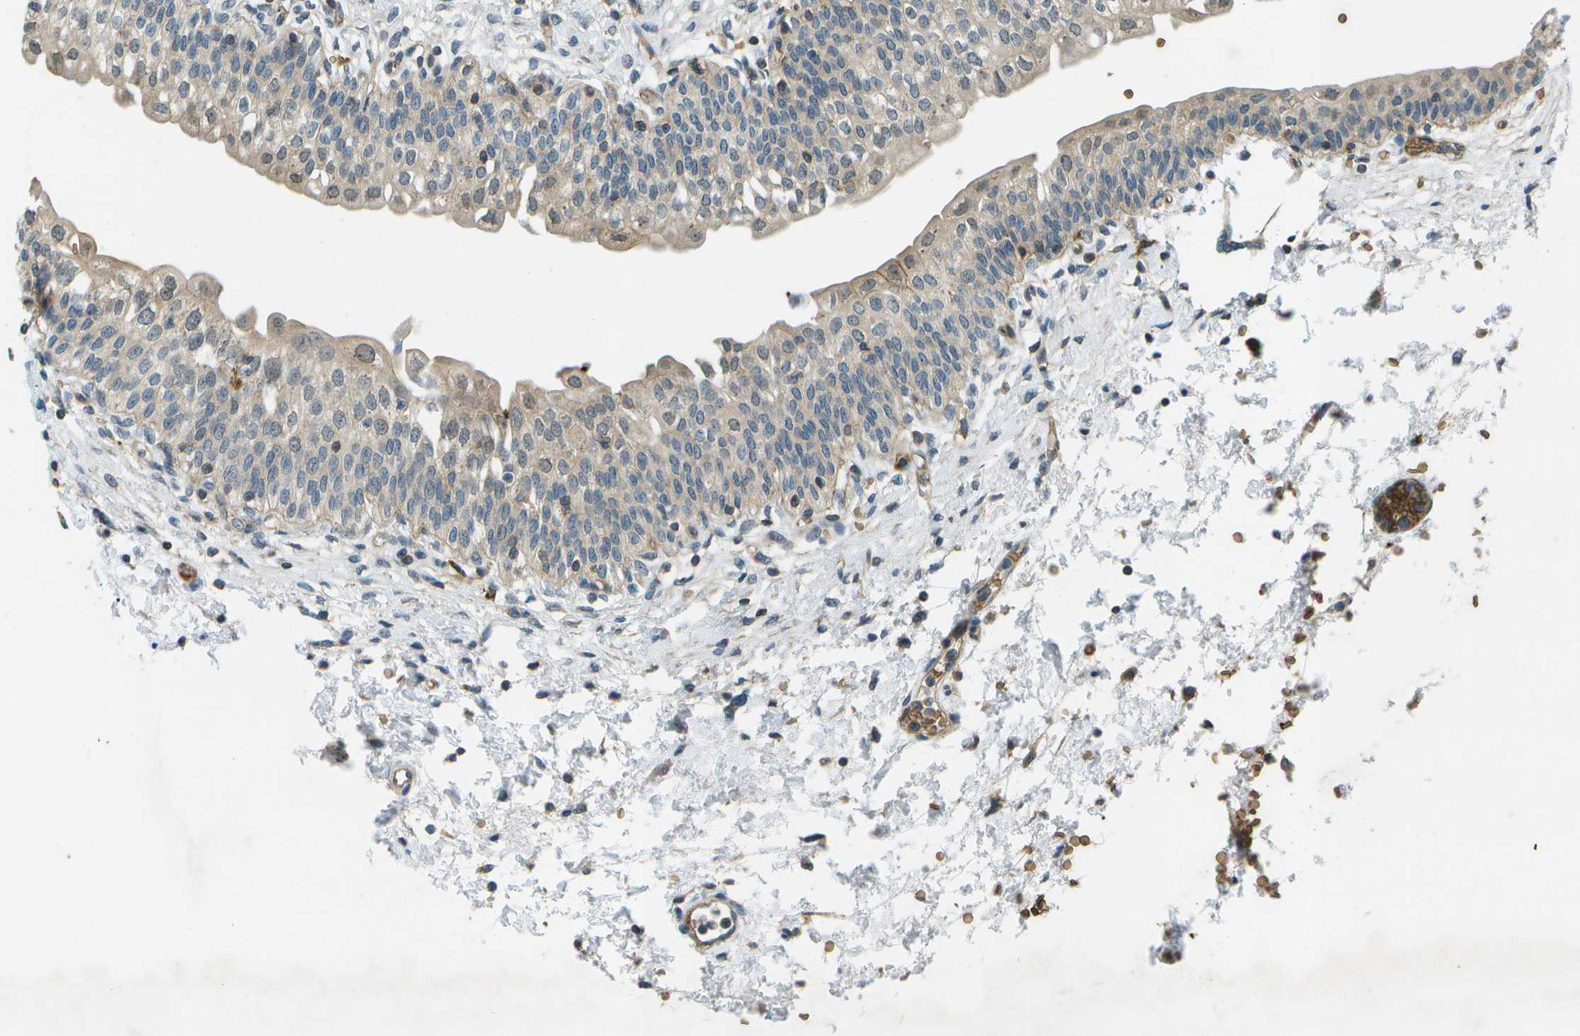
{"staining": {"intensity": "moderate", "quantity": "25%-75%", "location": "cytoplasmic/membranous"}, "tissue": "urinary bladder", "cell_type": "Urothelial cells", "image_type": "normal", "snomed": [{"axis": "morphology", "description": "Normal tissue, NOS"}, {"axis": "topography", "description": "Urinary bladder"}], "caption": "Moderate cytoplasmic/membranous staining for a protein is present in about 25%-75% of urothelial cells of benign urinary bladder using immunohistochemistry (IHC).", "gene": "CTIF", "patient": {"sex": "male", "age": 55}}